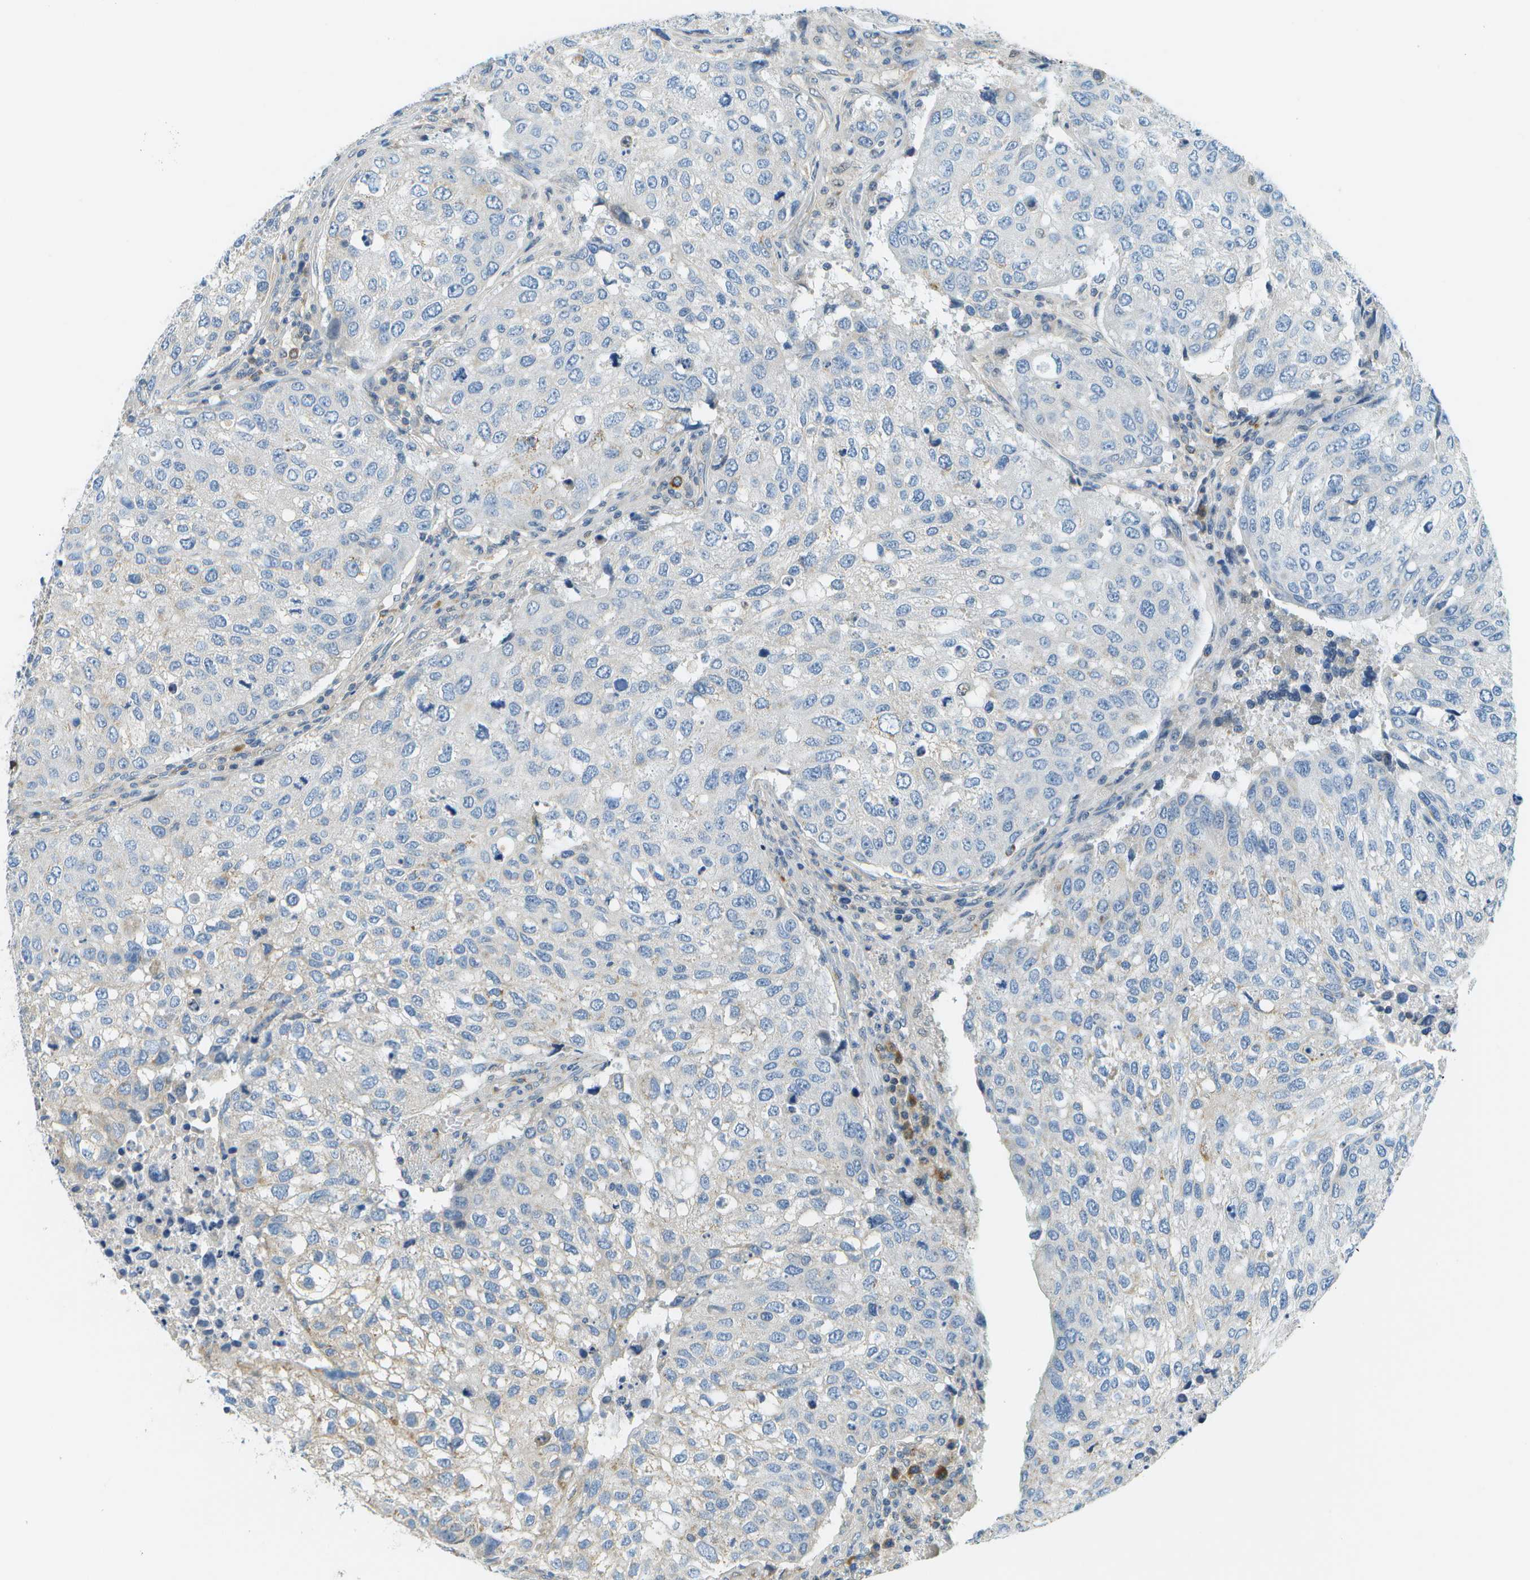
{"staining": {"intensity": "weak", "quantity": "<25%", "location": "cytoplasmic/membranous"}, "tissue": "urothelial cancer", "cell_type": "Tumor cells", "image_type": "cancer", "snomed": [{"axis": "morphology", "description": "Urothelial carcinoma, High grade"}, {"axis": "topography", "description": "Lymph node"}, {"axis": "topography", "description": "Urinary bladder"}], "caption": "This is an immunohistochemistry image of urothelial cancer. There is no expression in tumor cells.", "gene": "PTGIS", "patient": {"sex": "male", "age": 51}}